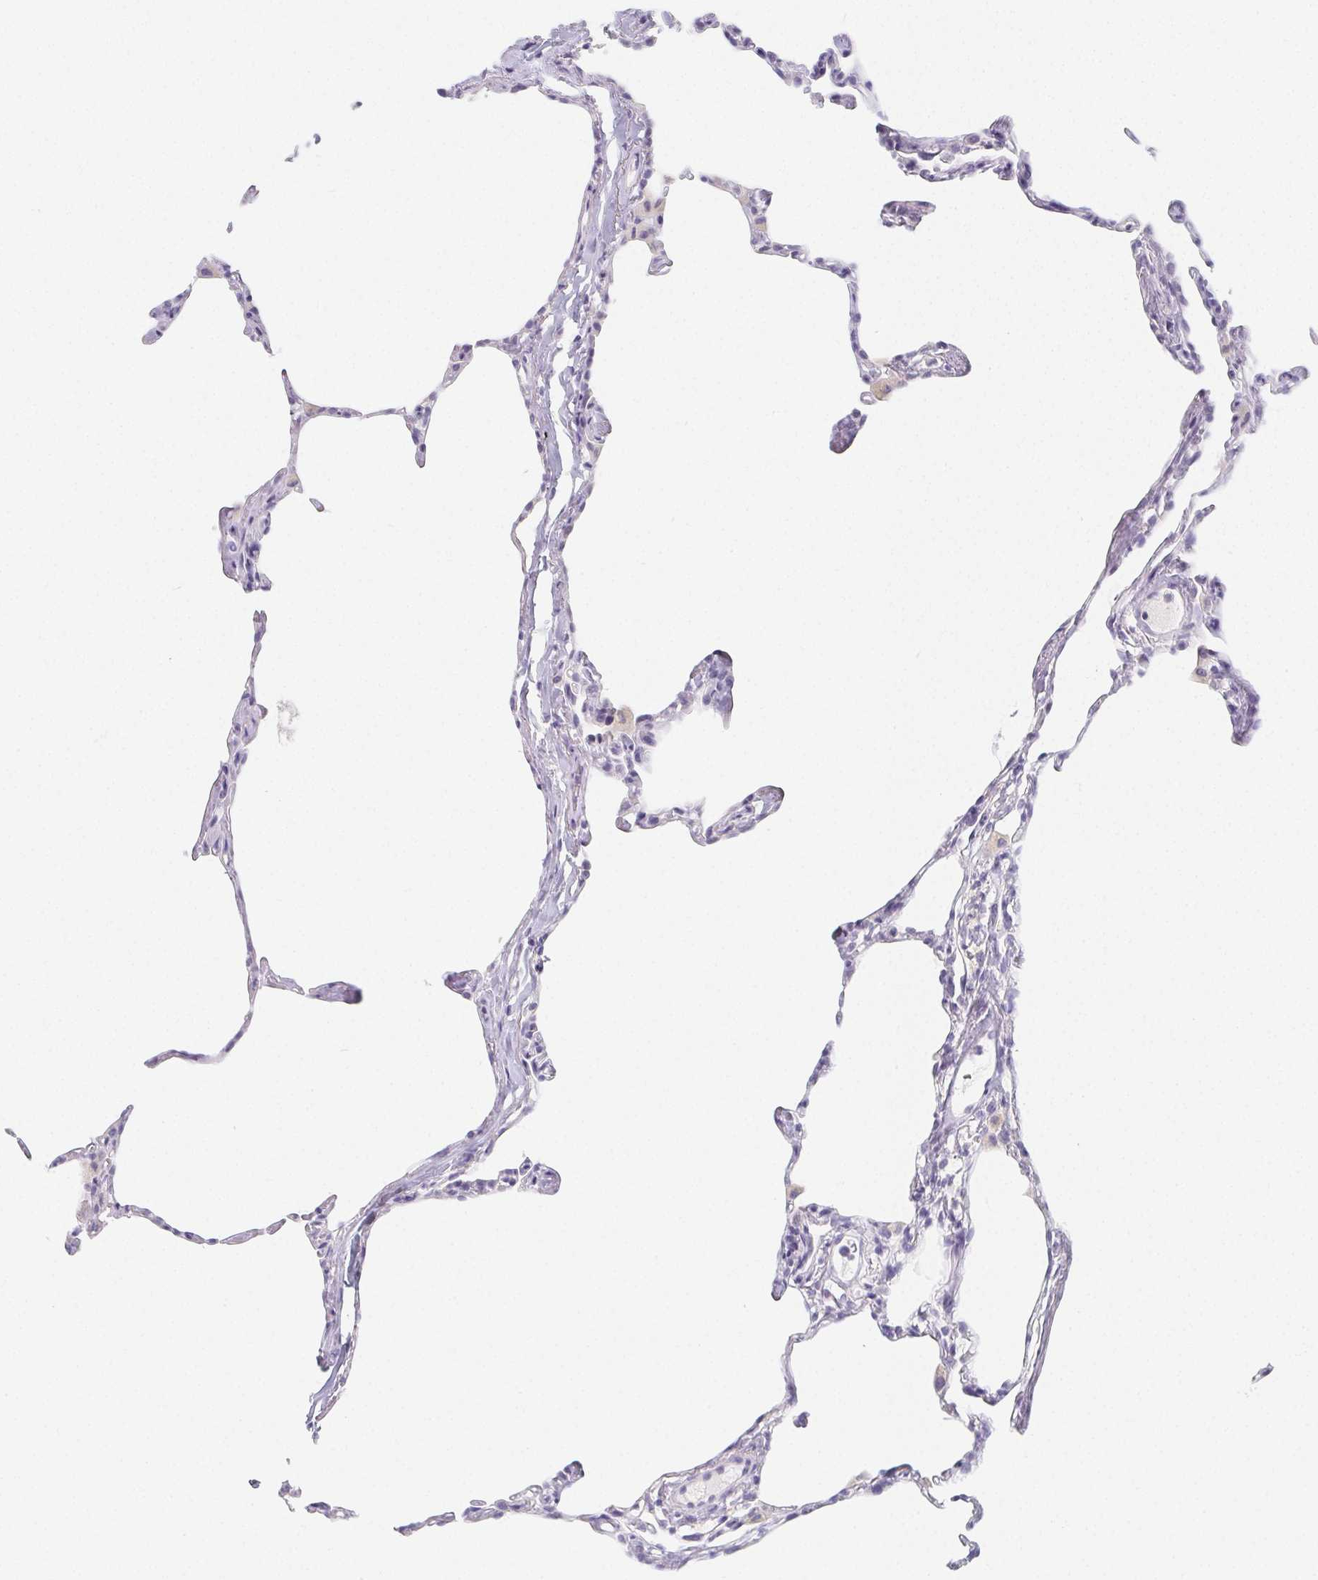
{"staining": {"intensity": "negative", "quantity": "none", "location": "none"}, "tissue": "lung", "cell_type": "Alveolar cells", "image_type": "normal", "snomed": [{"axis": "morphology", "description": "Normal tissue, NOS"}, {"axis": "topography", "description": "Lung"}], "caption": "Immunohistochemistry (IHC) of benign lung demonstrates no expression in alveolar cells.", "gene": "GLIPR1L1", "patient": {"sex": "male", "age": 65}}